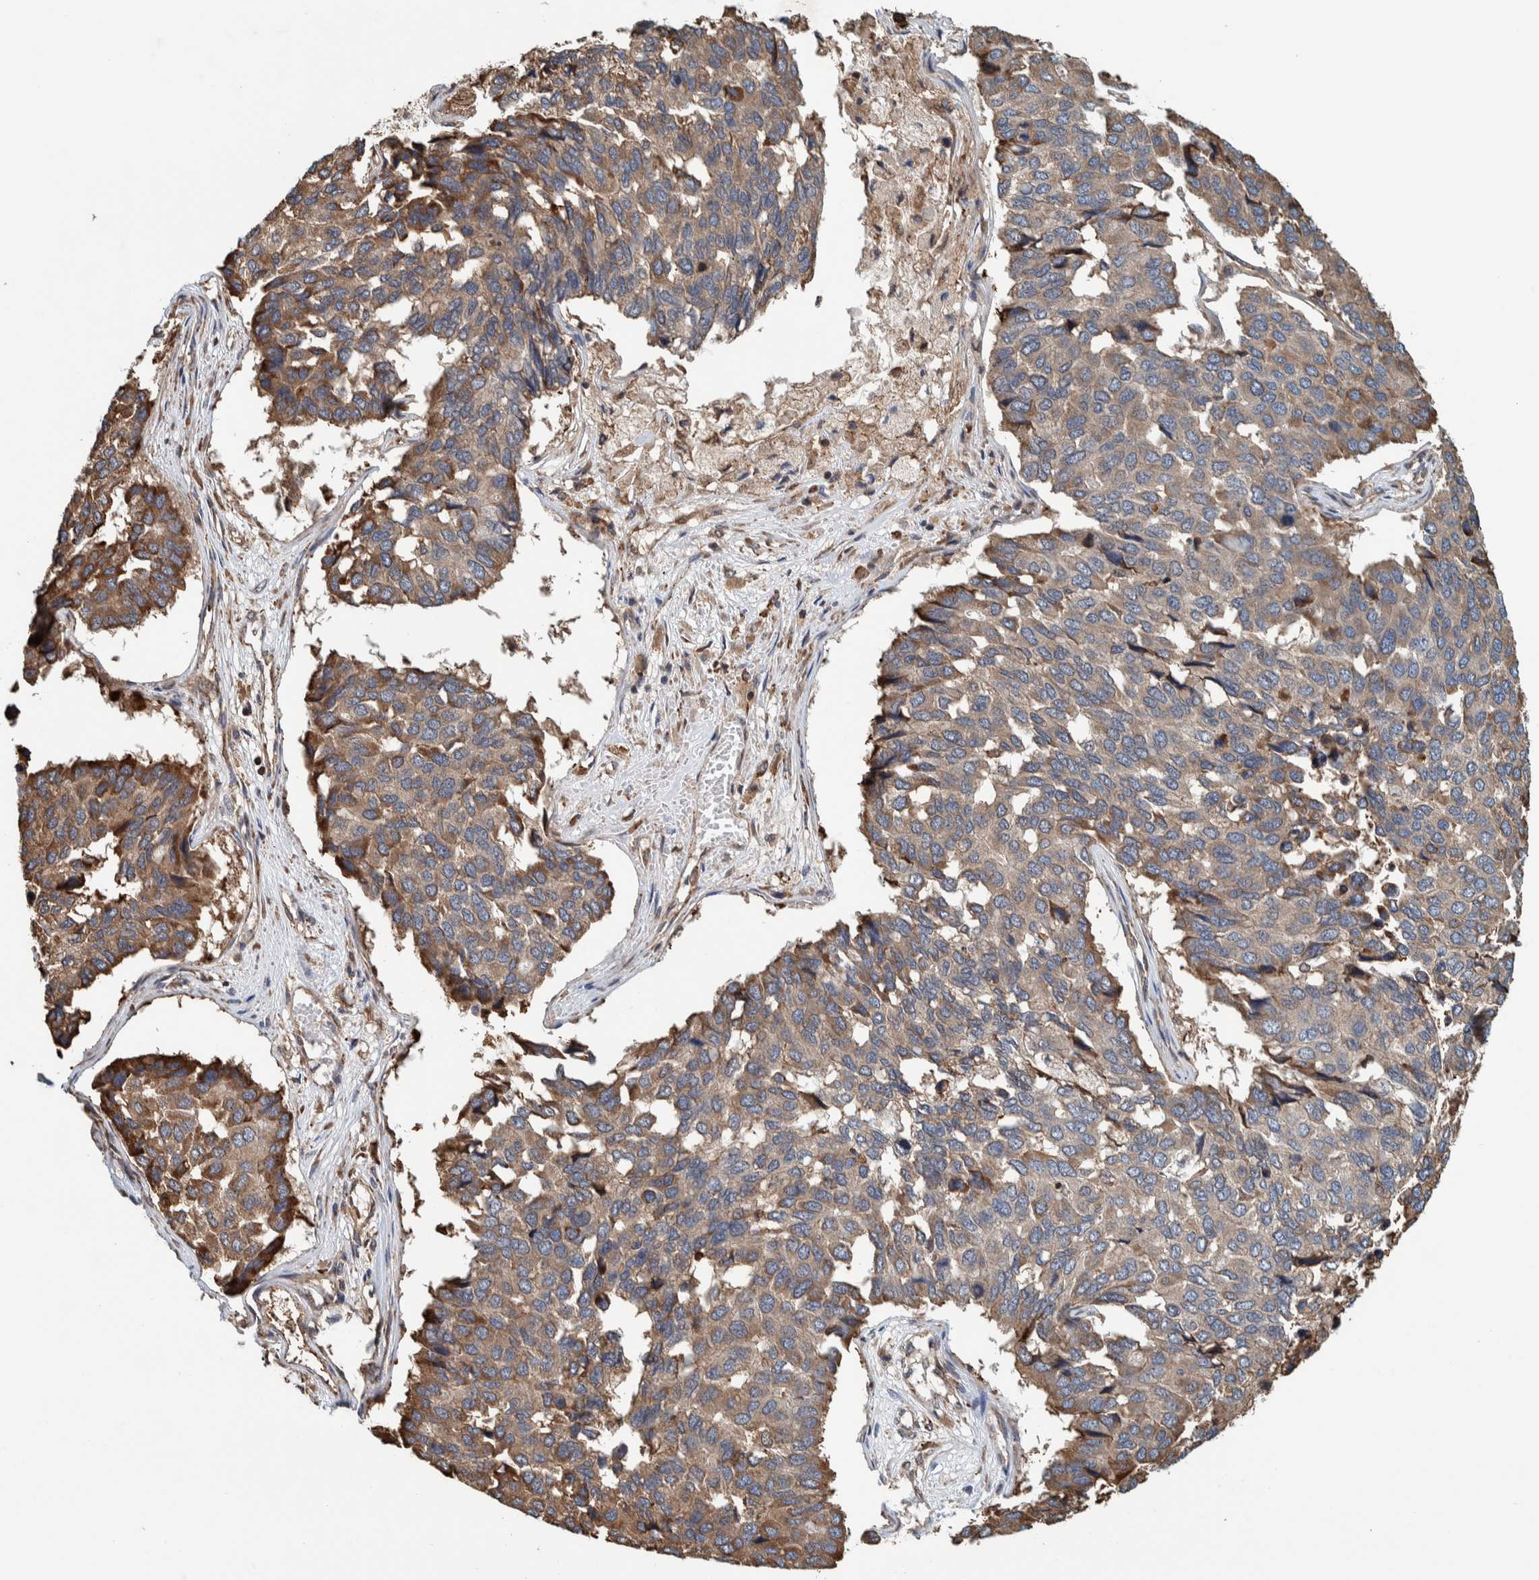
{"staining": {"intensity": "moderate", "quantity": ">75%", "location": "cytoplasmic/membranous"}, "tissue": "pancreatic cancer", "cell_type": "Tumor cells", "image_type": "cancer", "snomed": [{"axis": "morphology", "description": "Adenocarcinoma, NOS"}, {"axis": "topography", "description": "Pancreas"}], "caption": "Human pancreatic adenocarcinoma stained for a protein (brown) reveals moderate cytoplasmic/membranous positive expression in about >75% of tumor cells.", "gene": "PLA2G3", "patient": {"sex": "male", "age": 50}}